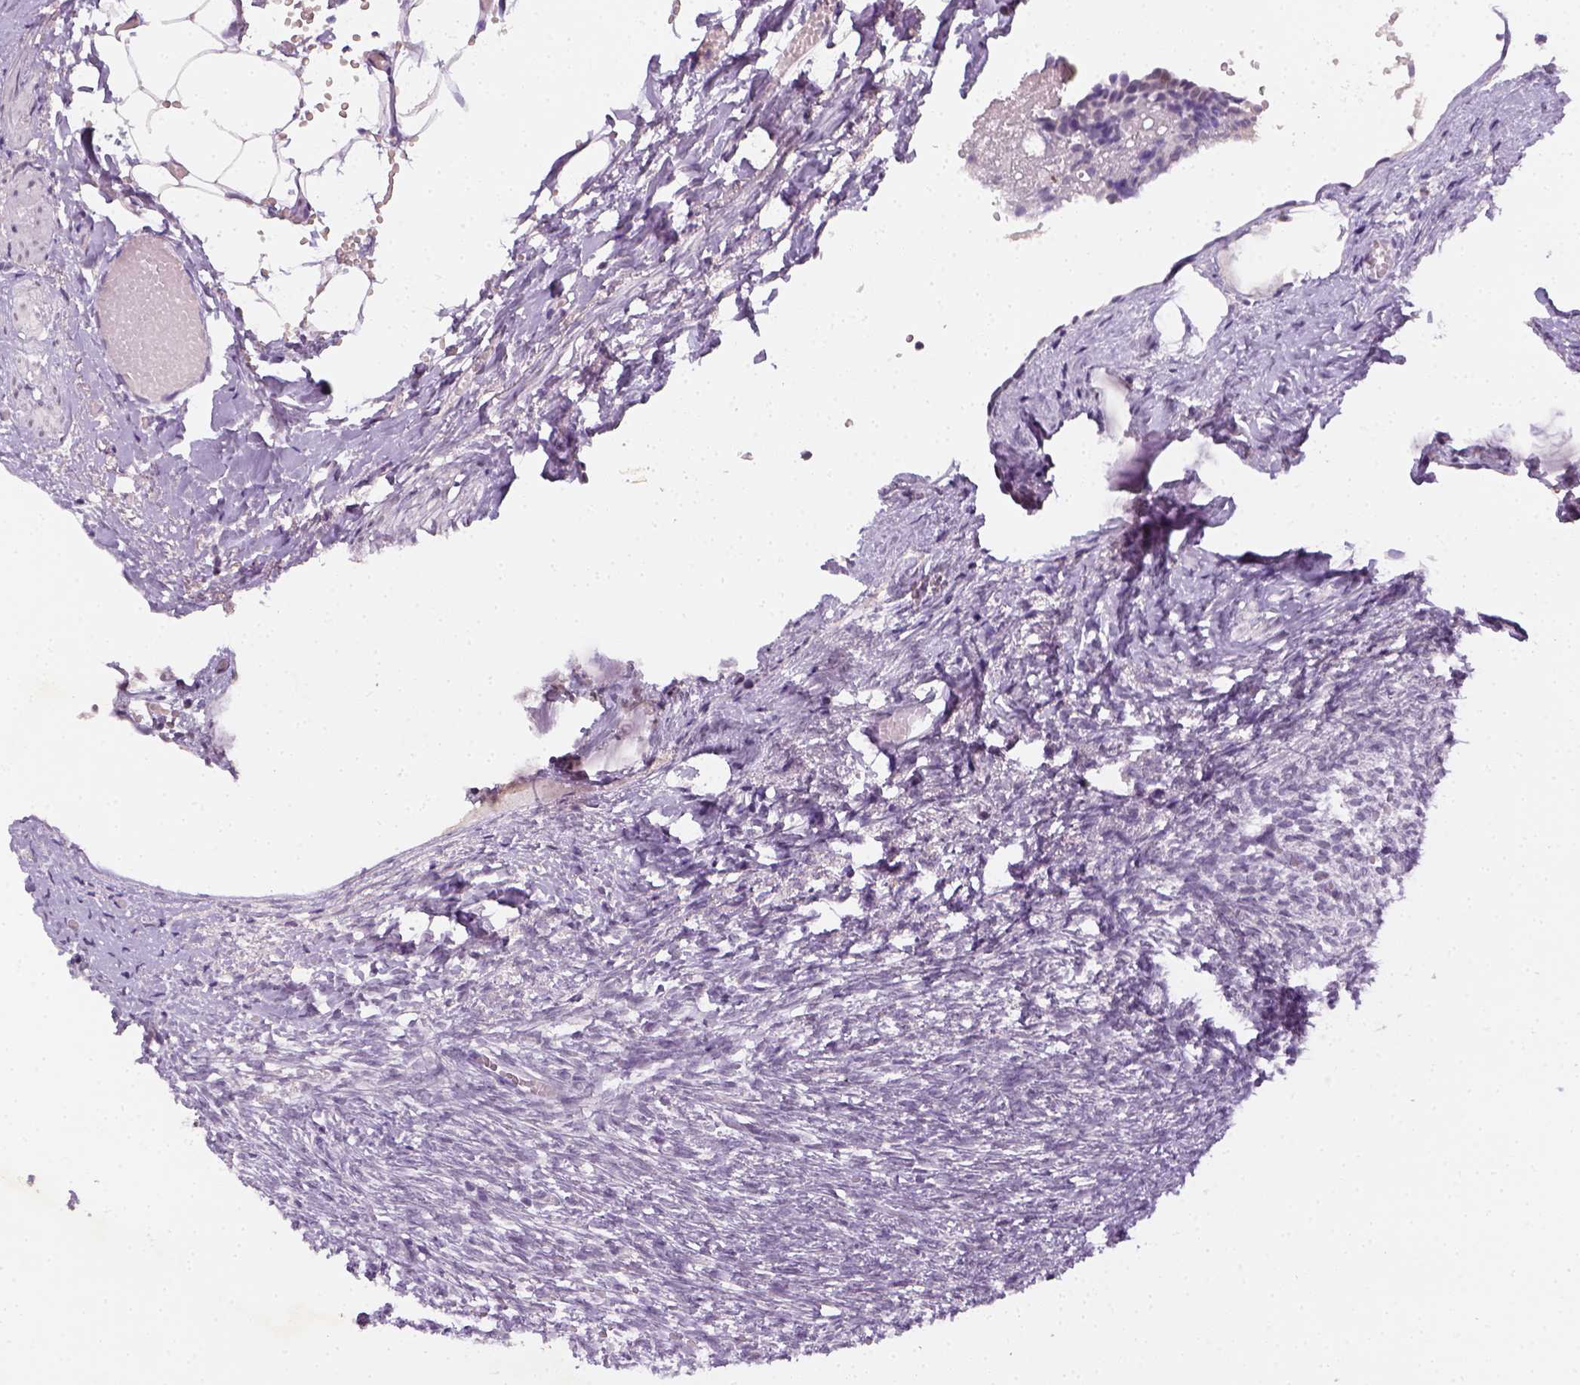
{"staining": {"intensity": "negative", "quantity": "none", "location": "none"}, "tissue": "ovary", "cell_type": "Follicle cells", "image_type": "normal", "snomed": [{"axis": "morphology", "description": "Normal tissue, NOS"}, {"axis": "topography", "description": "Ovary"}], "caption": "DAB immunohistochemical staining of unremarkable ovary shows no significant expression in follicle cells. Nuclei are stained in blue.", "gene": "MAGEB3", "patient": {"sex": "female", "age": 46}}